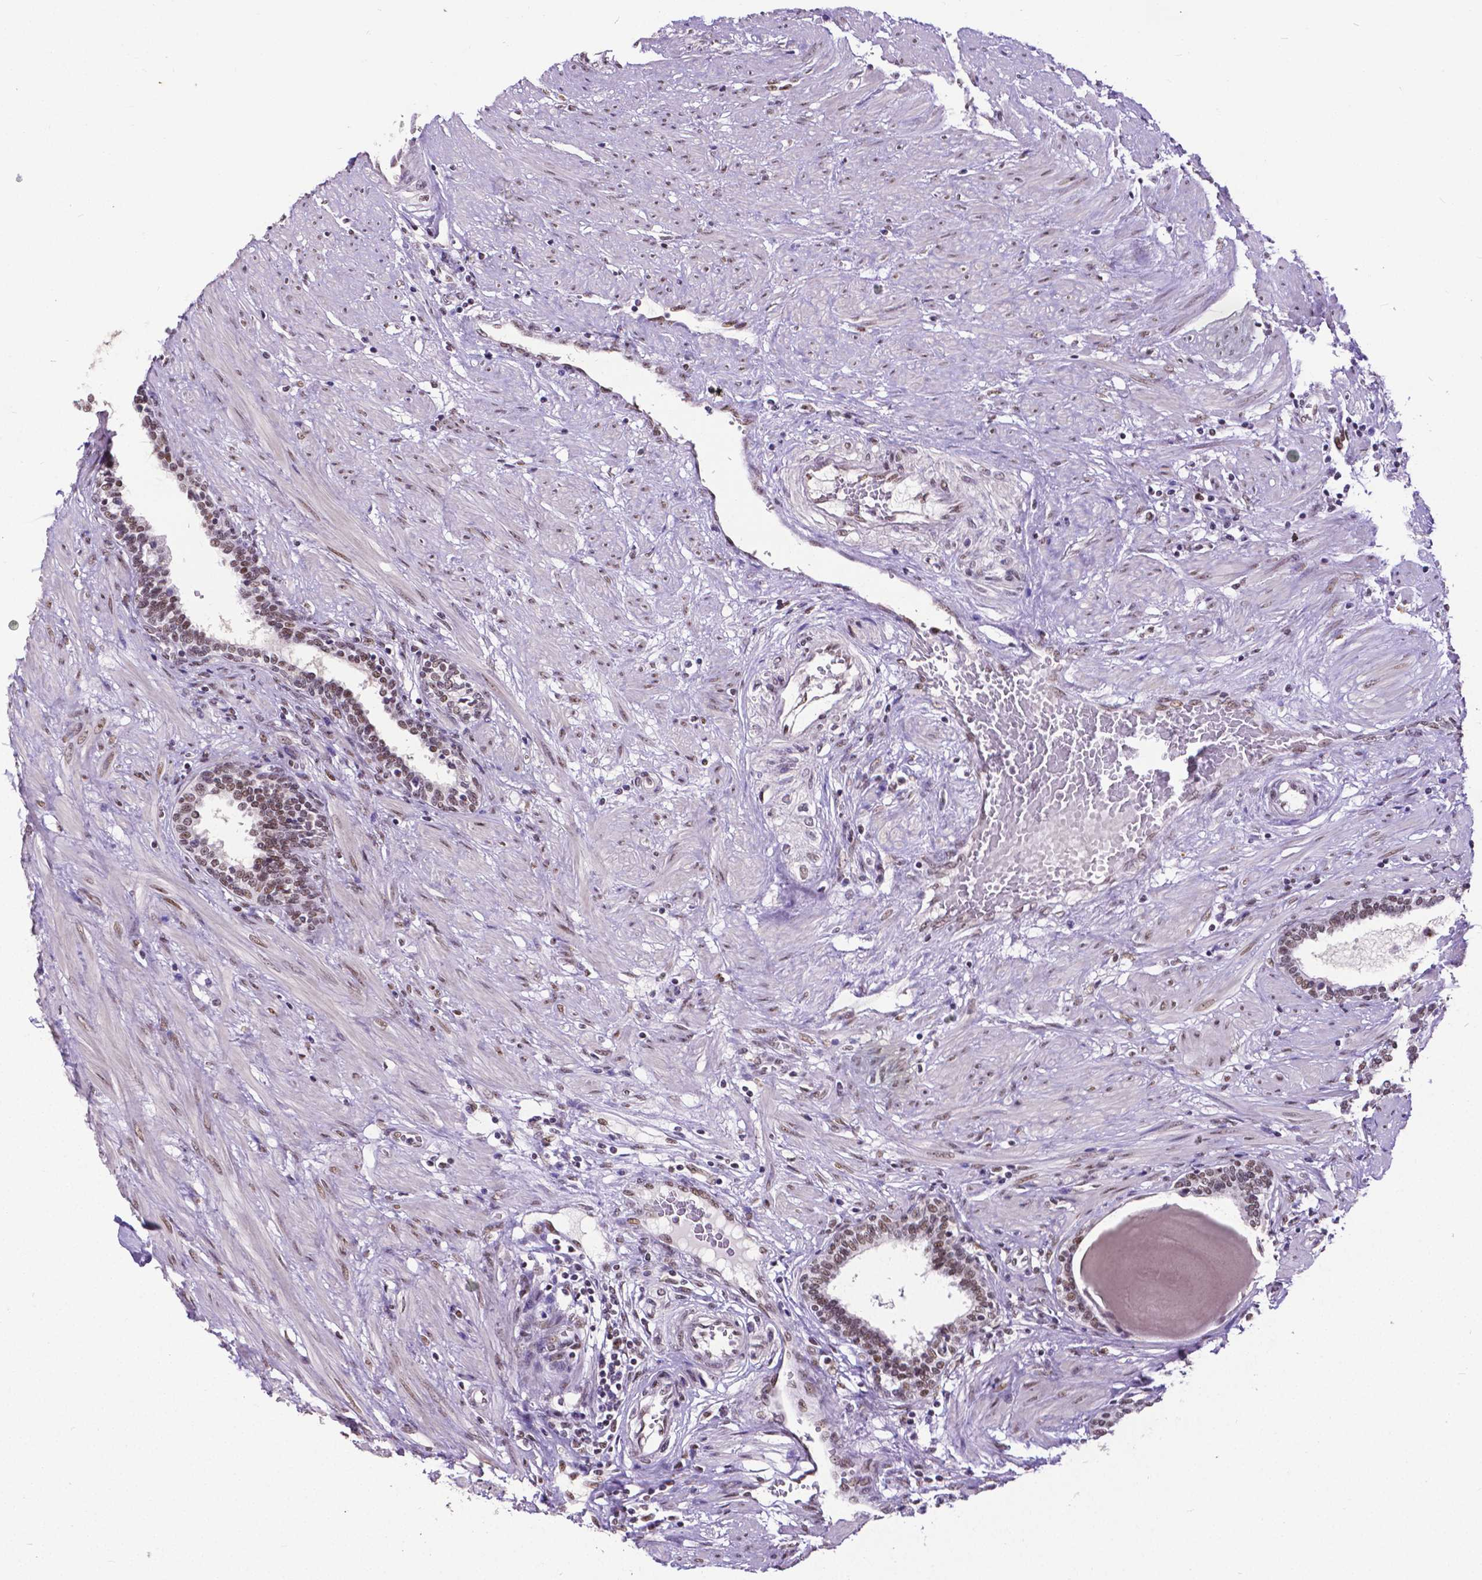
{"staining": {"intensity": "moderate", "quantity": "25%-75%", "location": "nuclear"}, "tissue": "prostate", "cell_type": "Glandular cells", "image_type": "normal", "snomed": [{"axis": "morphology", "description": "Normal tissue, NOS"}, {"axis": "topography", "description": "Prostate"}], "caption": "Benign prostate reveals moderate nuclear staining in approximately 25%-75% of glandular cells, visualized by immunohistochemistry.", "gene": "ATRX", "patient": {"sex": "male", "age": 55}}